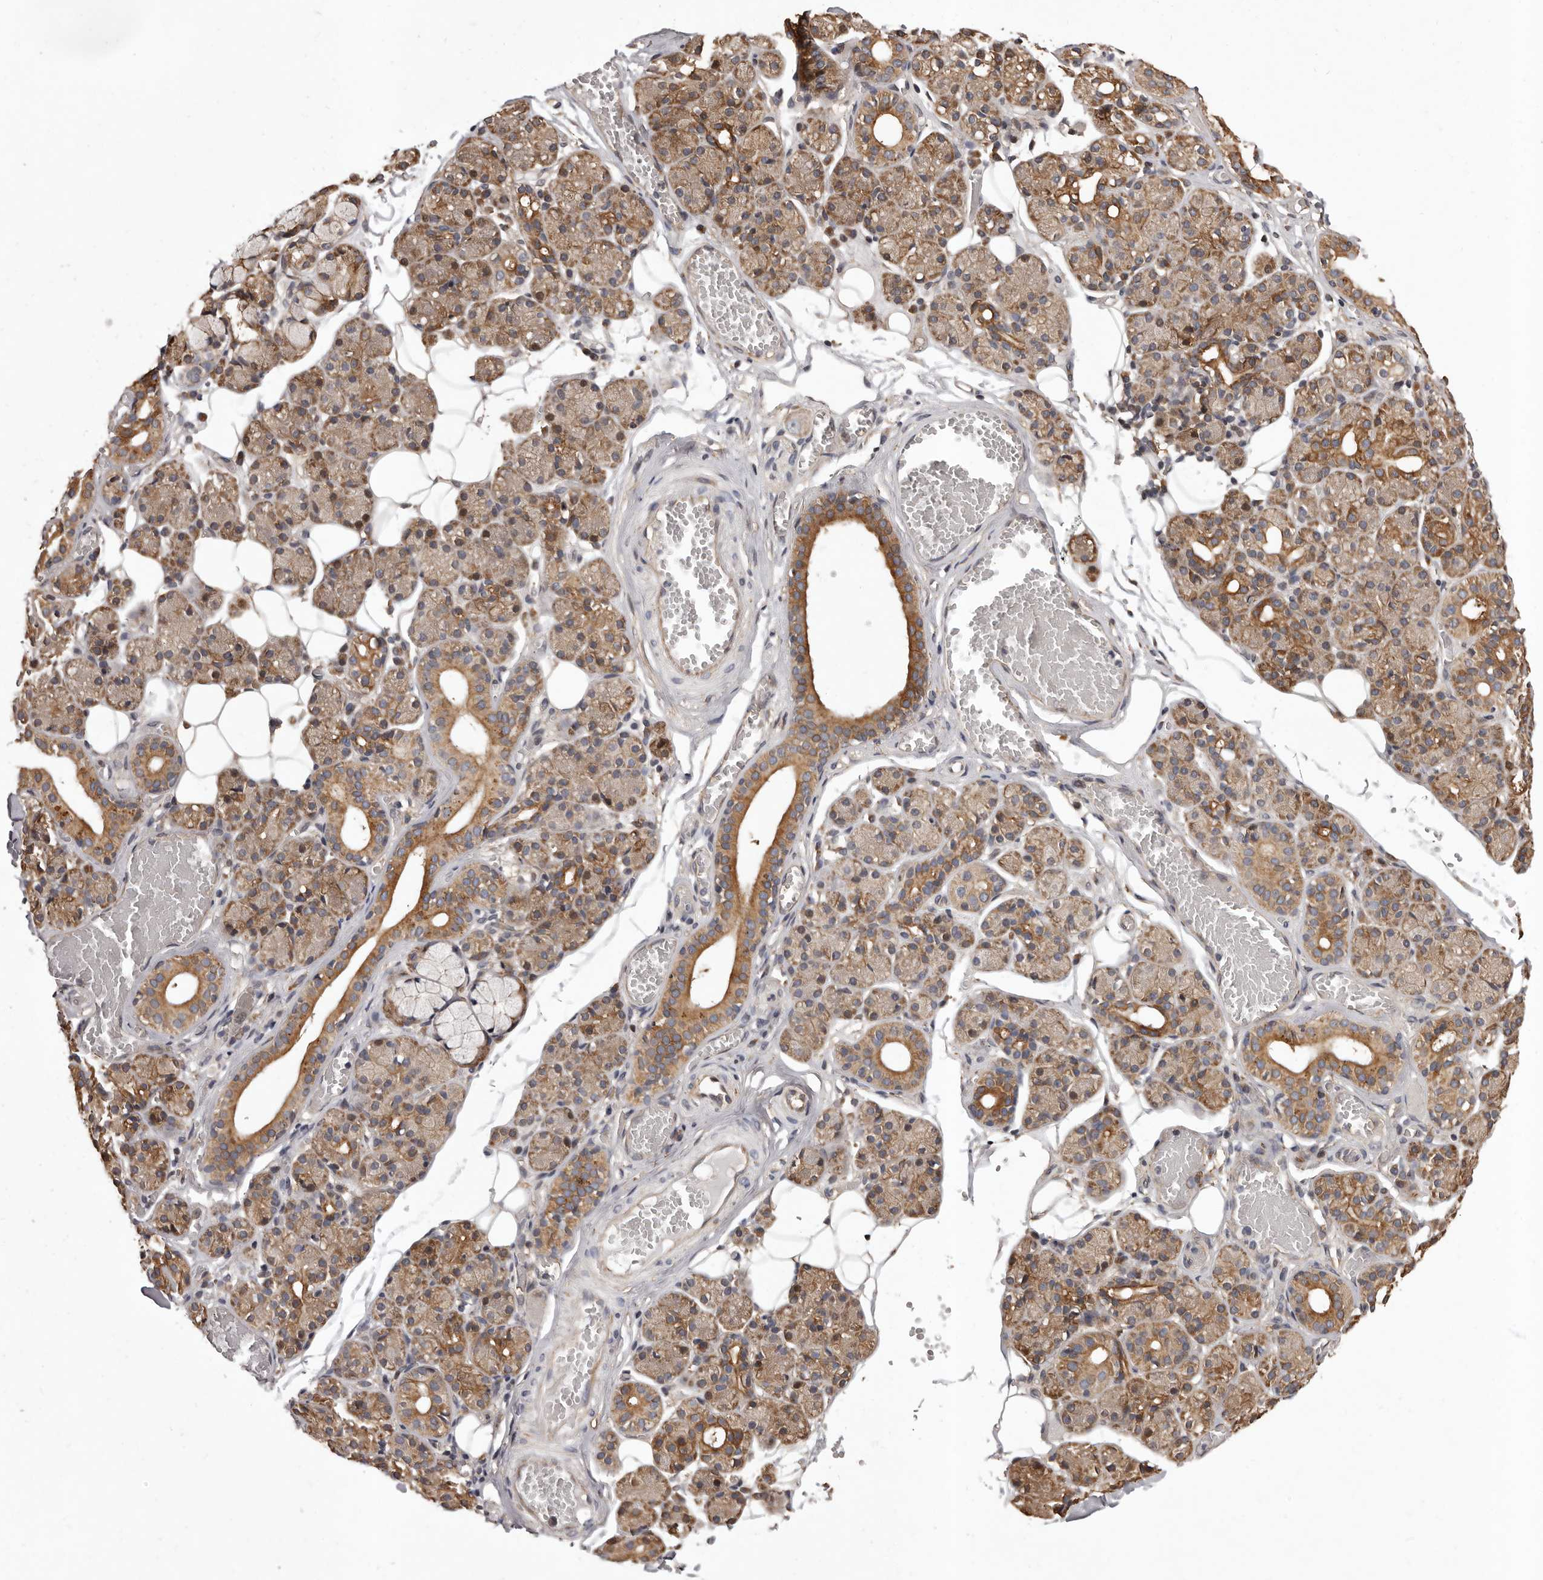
{"staining": {"intensity": "moderate", "quantity": ">75%", "location": "cytoplasmic/membranous"}, "tissue": "salivary gland", "cell_type": "Glandular cells", "image_type": "normal", "snomed": [{"axis": "morphology", "description": "Normal tissue, NOS"}, {"axis": "topography", "description": "Salivary gland"}], "caption": "Protein staining shows moderate cytoplasmic/membranous positivity in about >75% of glandular cells in benign salivary gland. Nuclei are stained in blue.", "gene": "GADD45B", "patient": {"sex": "male", "age": 63}}